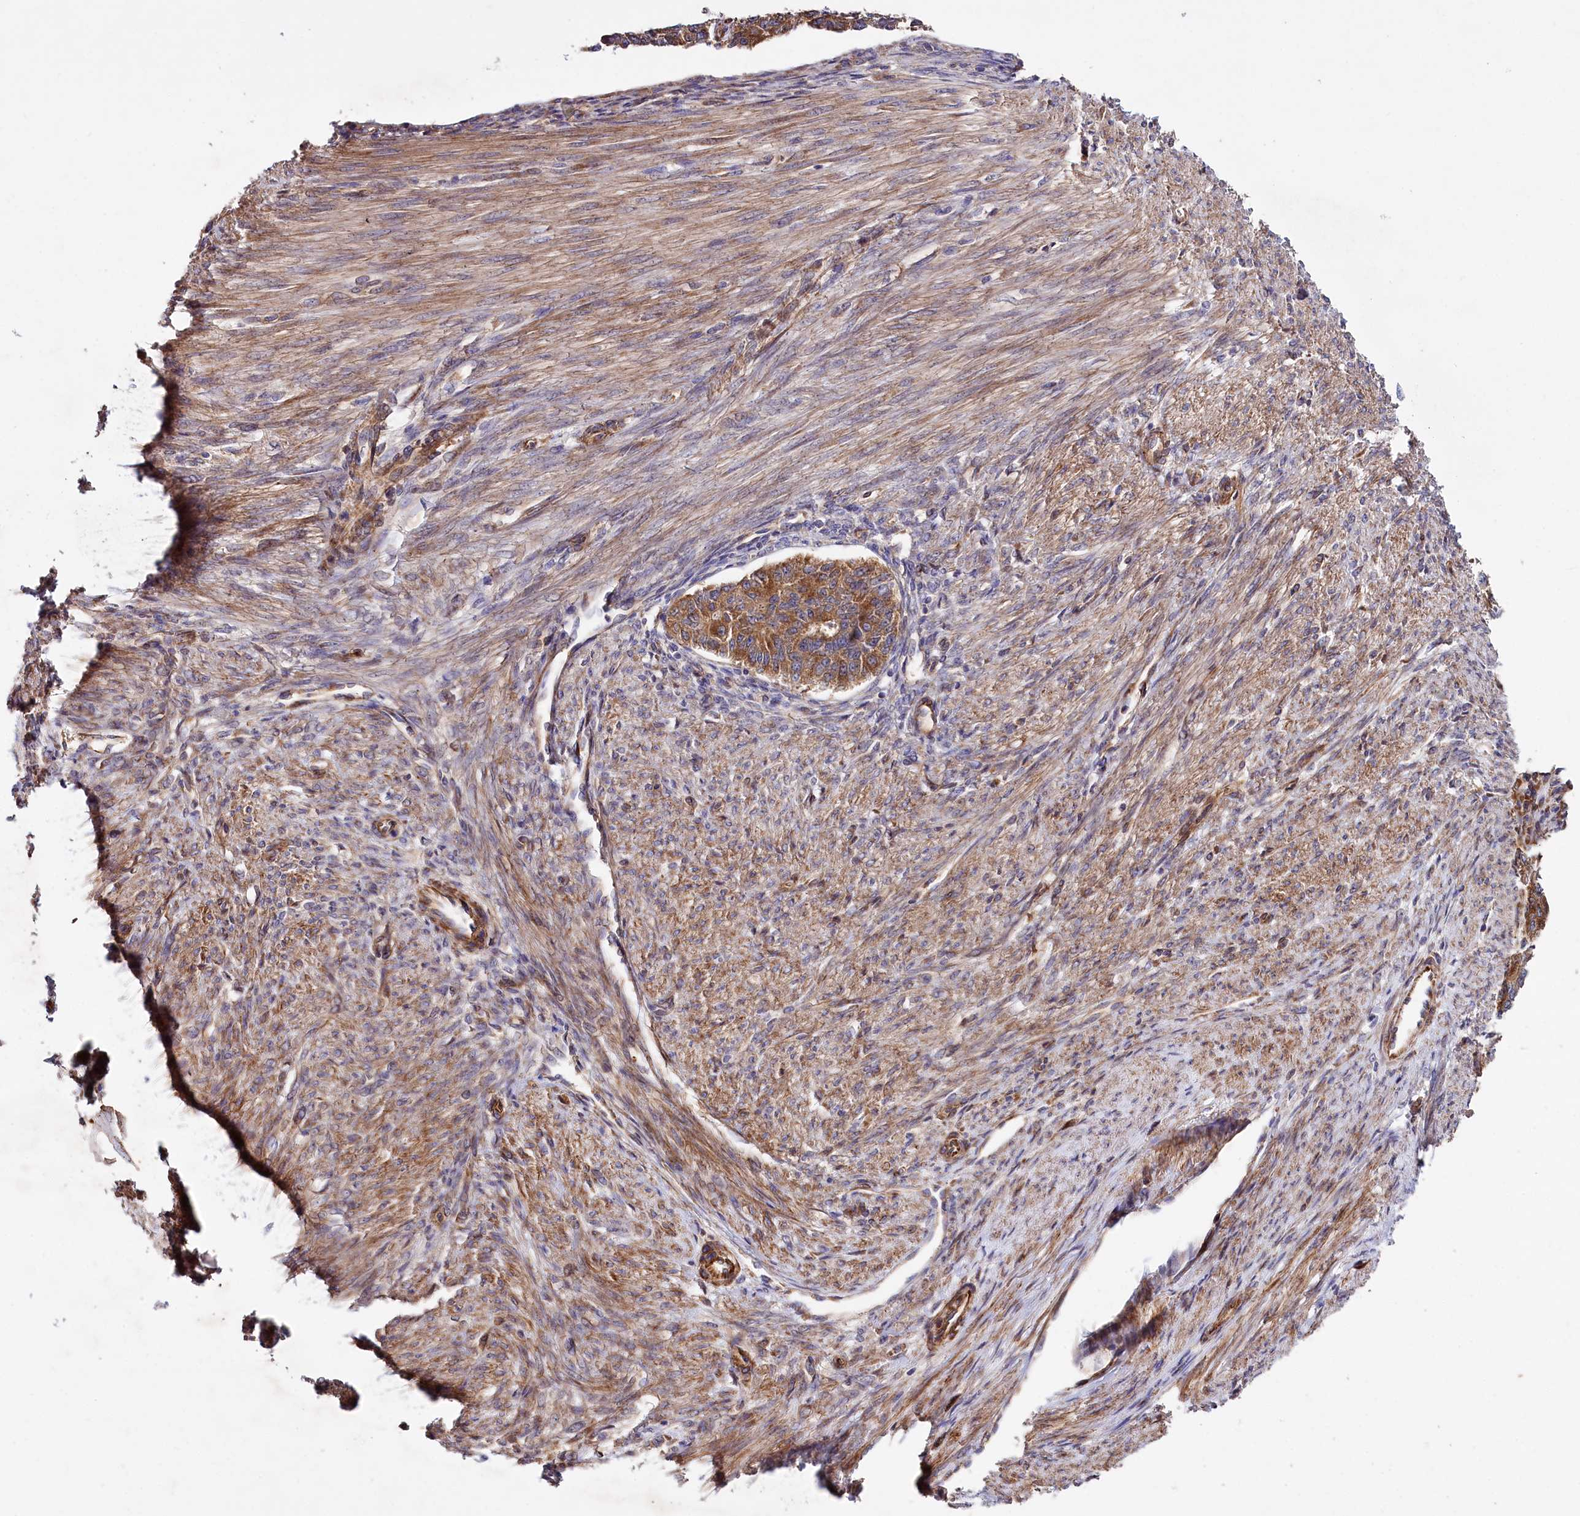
{"staining": {"intensity": "strong", "quantity": ">75%", "location": "cytoplasmic/membranous"}, "tissue": "endometrial cancer", "cell_type": "Tumor cells", "image_type": "cancer", "snomed": [{"axis": "morphology", "description": "Adenocarcinoma, NOS"}, {"axis": "topography", "description": "Endometrium"}], "caption": "Tumor cells show high levels of strong cytoplasmic/membranous staining in about >75% of cells in adenocarcinoma (endometrial).", "gene": "SPATS2", "patient": {"sex": "female", "age": 32}}